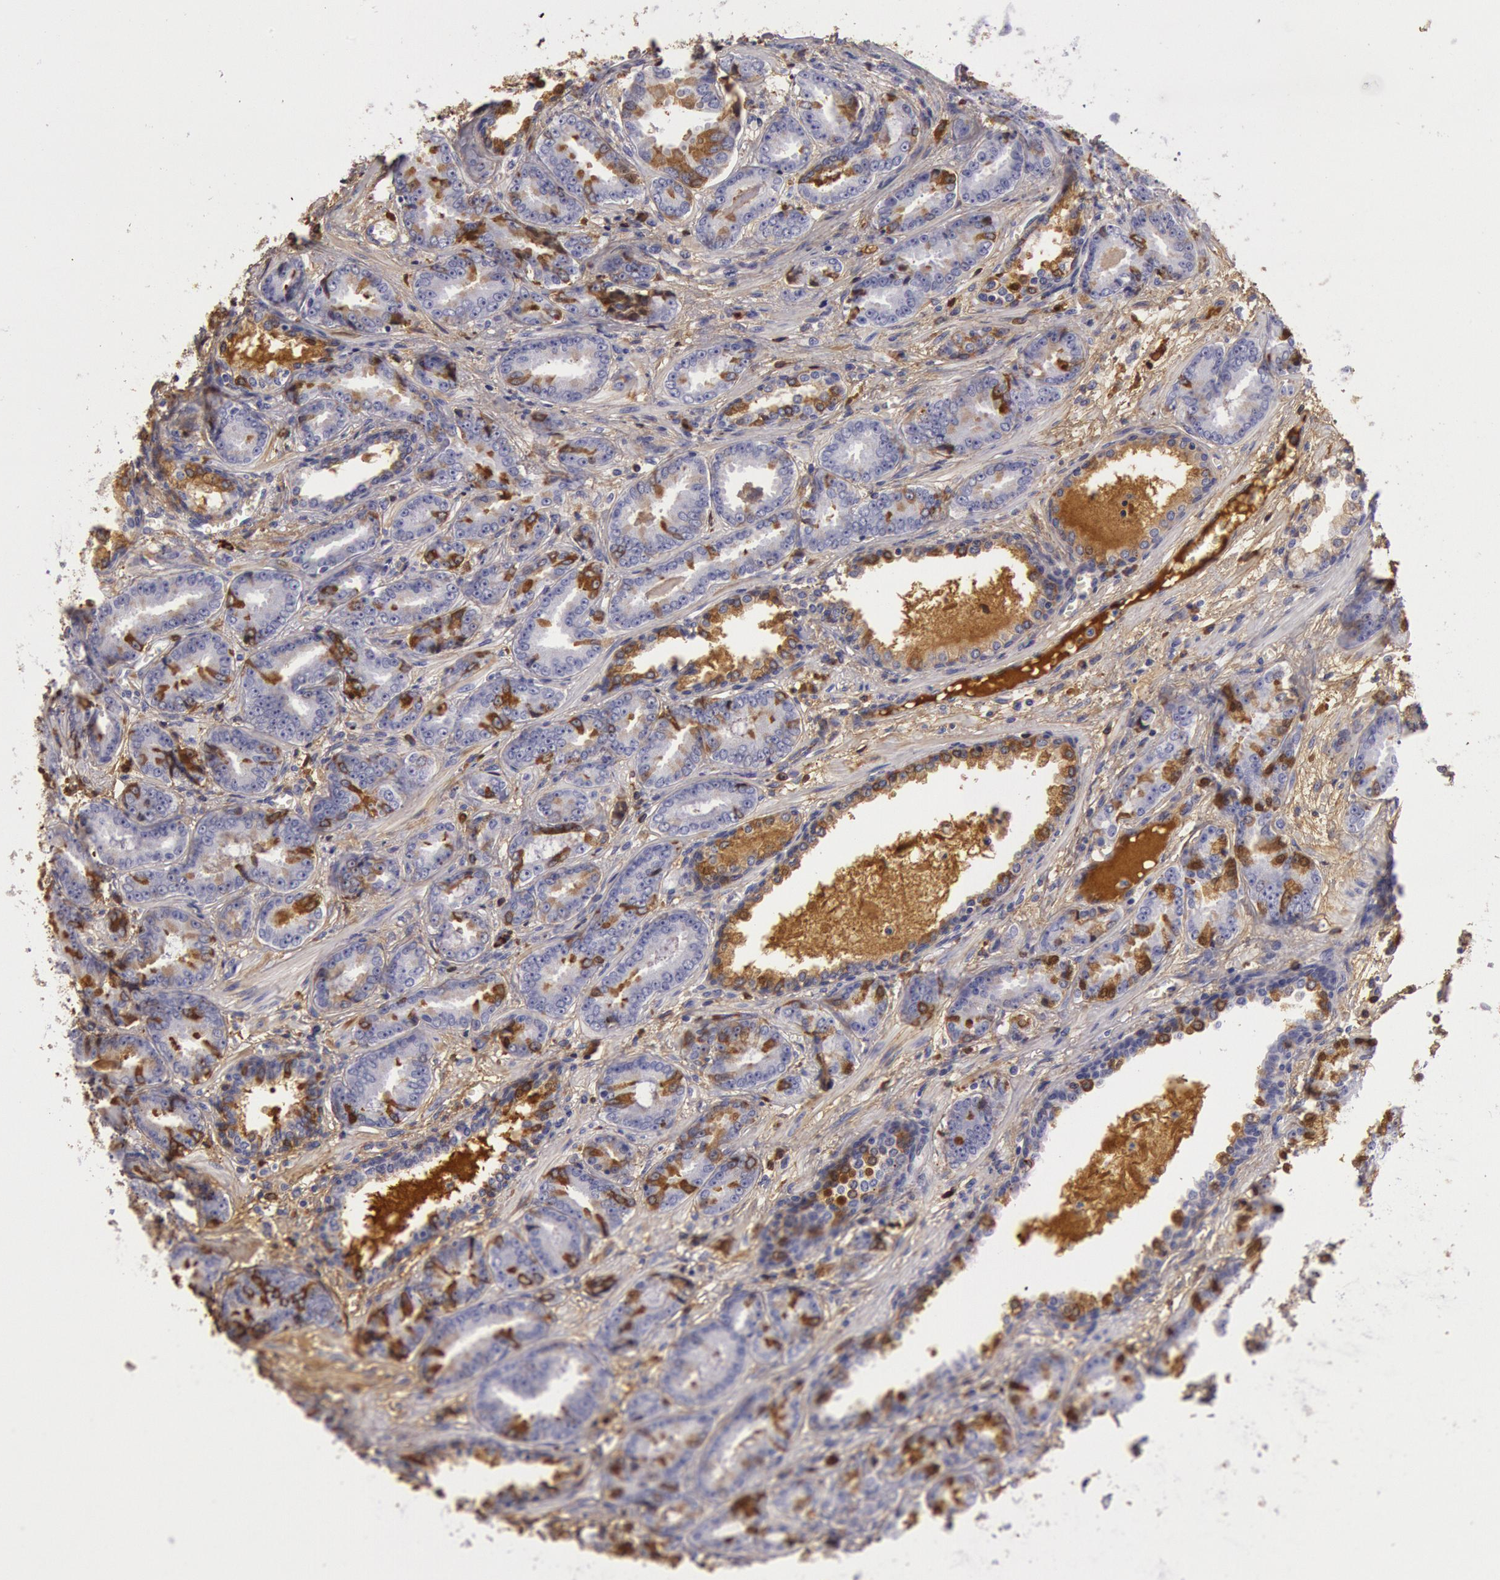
{"staining": {"intensity": "moderate", "quantity": "25%-75%", "location": "cytoplasmic/membranous"}, "tissue": "prostate cancer", "cell_type": "Tumor cells", "image_type": "cancer", "snomed": [{"axis": "morphology", "description": "Adenocarcinoma, Low grade"}, {"axis": "topography", "description": "Prostate"}], "caption": "Protein expression analysis of prostate adenocarcinoma (low-grade) exhibits moderate cytoplasmic/membranous expression in approximately 25%-75% of tumor cells.", "gene": "IGHG1", "patient": {"sex": "male", "age": 65}}